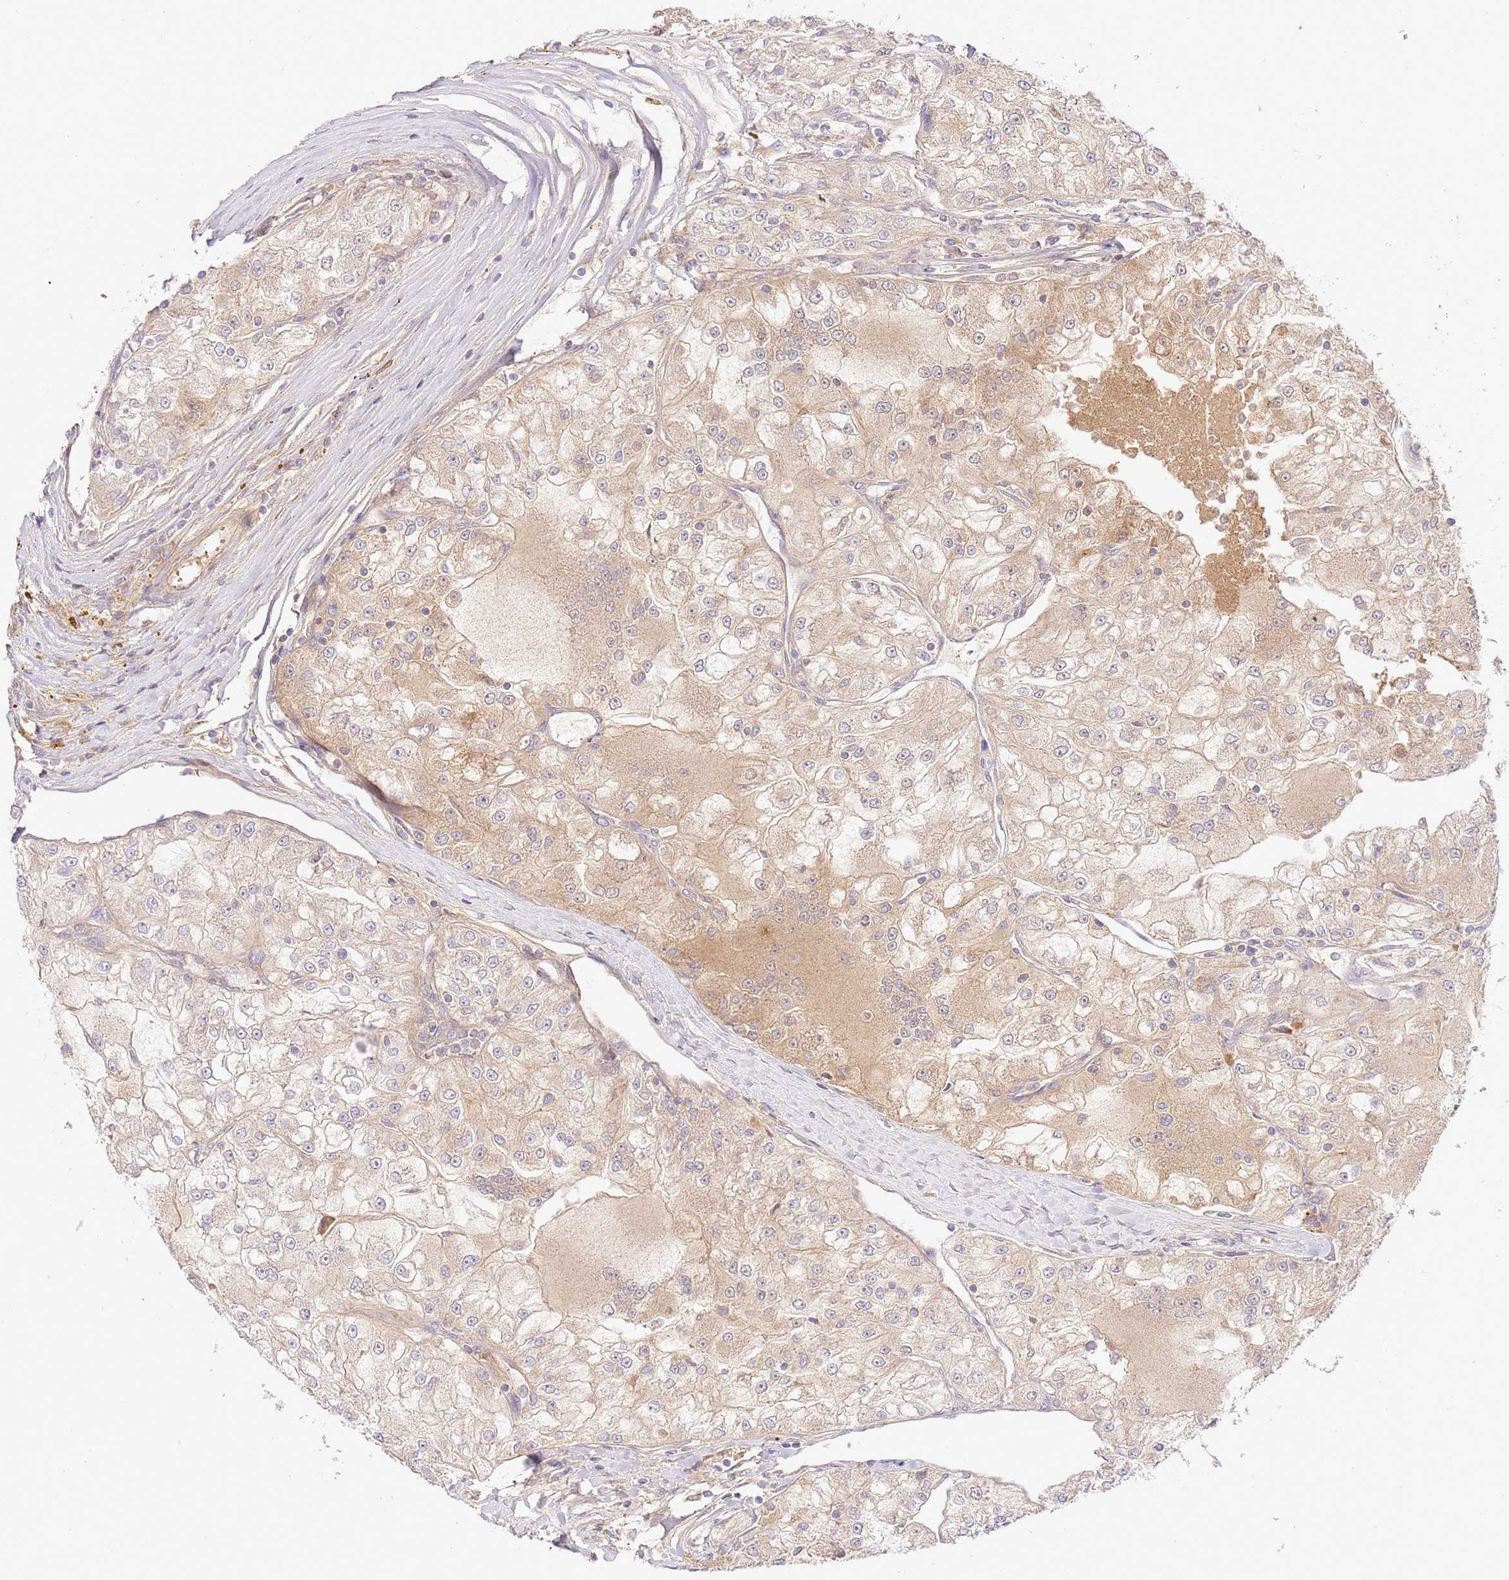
{"staining": {"intensity": "weak", "quantity": ">75%", "location": "cytoplasmic/membranous"}, "tissue": "renal cancer", "cell_type": "Tumor cells", "image_type": "cancer", "snomed": [{"axis": "morphology", "description": "Adenocarcinoma, NOS"}, {"axis": "topography", "description": "Kidney"}], "caption": "Protein staining of renal adenocarcinoma tissue exhibits weak cytoplasmic/membranous positivity in approximately >75% of tumor cells.", "gene": "C8G", "patient": {"sex": "female", "age": 72}}